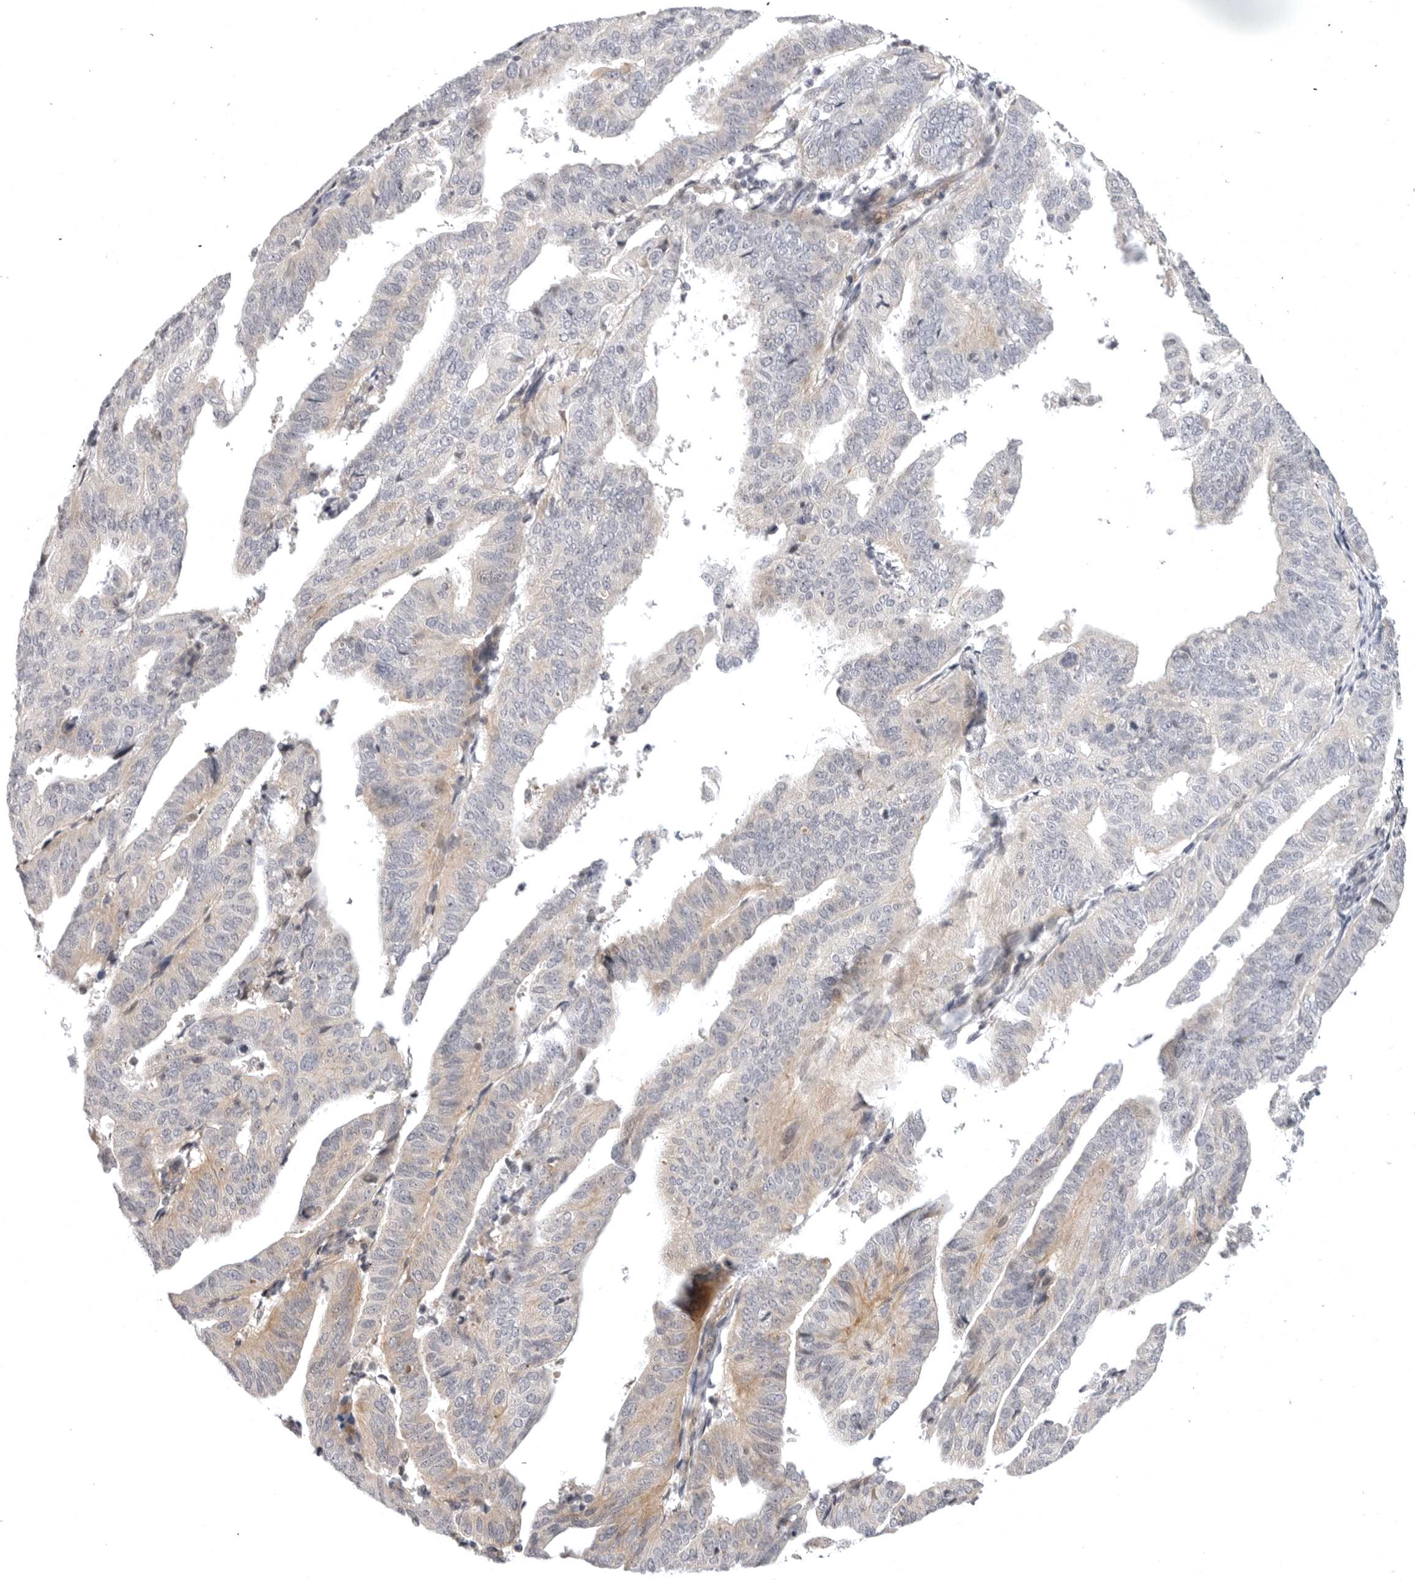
{"staining": {"intensity": "moderate", "quantity": "<25%", "location": "cytoplasmic/membranous"}, "tissue": "endometrial cancer", "cell_type": "Tumor cells", "image_type": "cancer", "snomed": [{"axis": "morphology", "description": "Adenocarcinoma, NOS"}, {"axis": "topography", "description": "Uterus"}], "caption": "Immunohistochemical staining of human endometrial cancer (adenocarcinoma) reveals low levels of moderate cytoplasmic/membranous staining in about <25% of tumor cells. Immunohistochemistry (ihc) stains the protein of interest in brown and the nuclei are stained blue.", "gene": "CD300LD", "patient": {"sex": "female", "age": 77}}